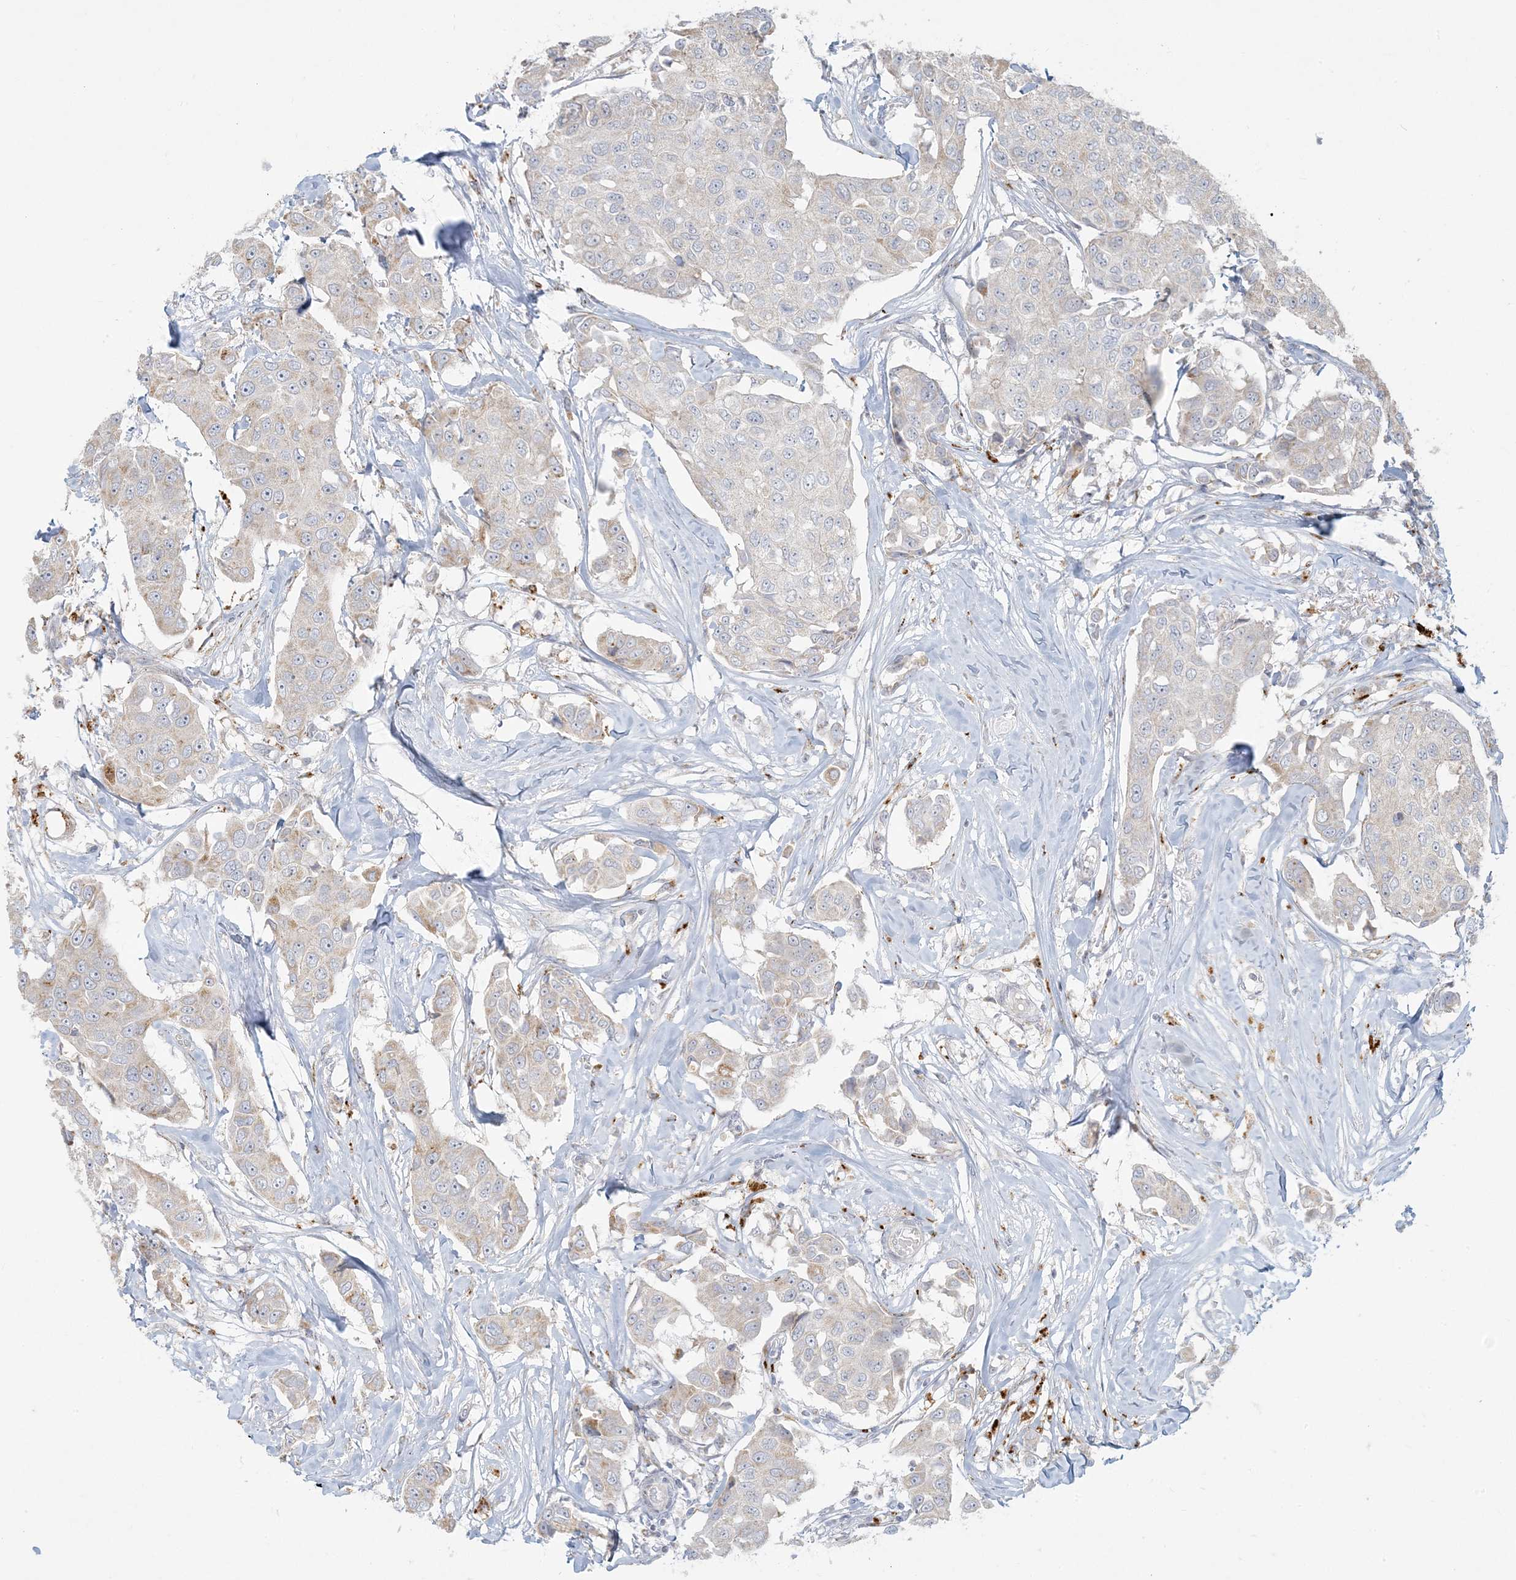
{"staining": {"intensity": "negative", "quantity": "none", "location": "none"}, "tissue": "breast cancer", "cell_type": "Tumor cells", "image_type": "cancer", "snomed": [{"axis": "morphology", "description": "Duct carcinoma"}, {"axis": "topography", "description": "Breast"}], "caption": "A histopathology image of human breast invasive ductal carcinoma is negative for staining in tumor cells.", "gene": "MCAT", "patient": {"sex": "female", "age": 80}}